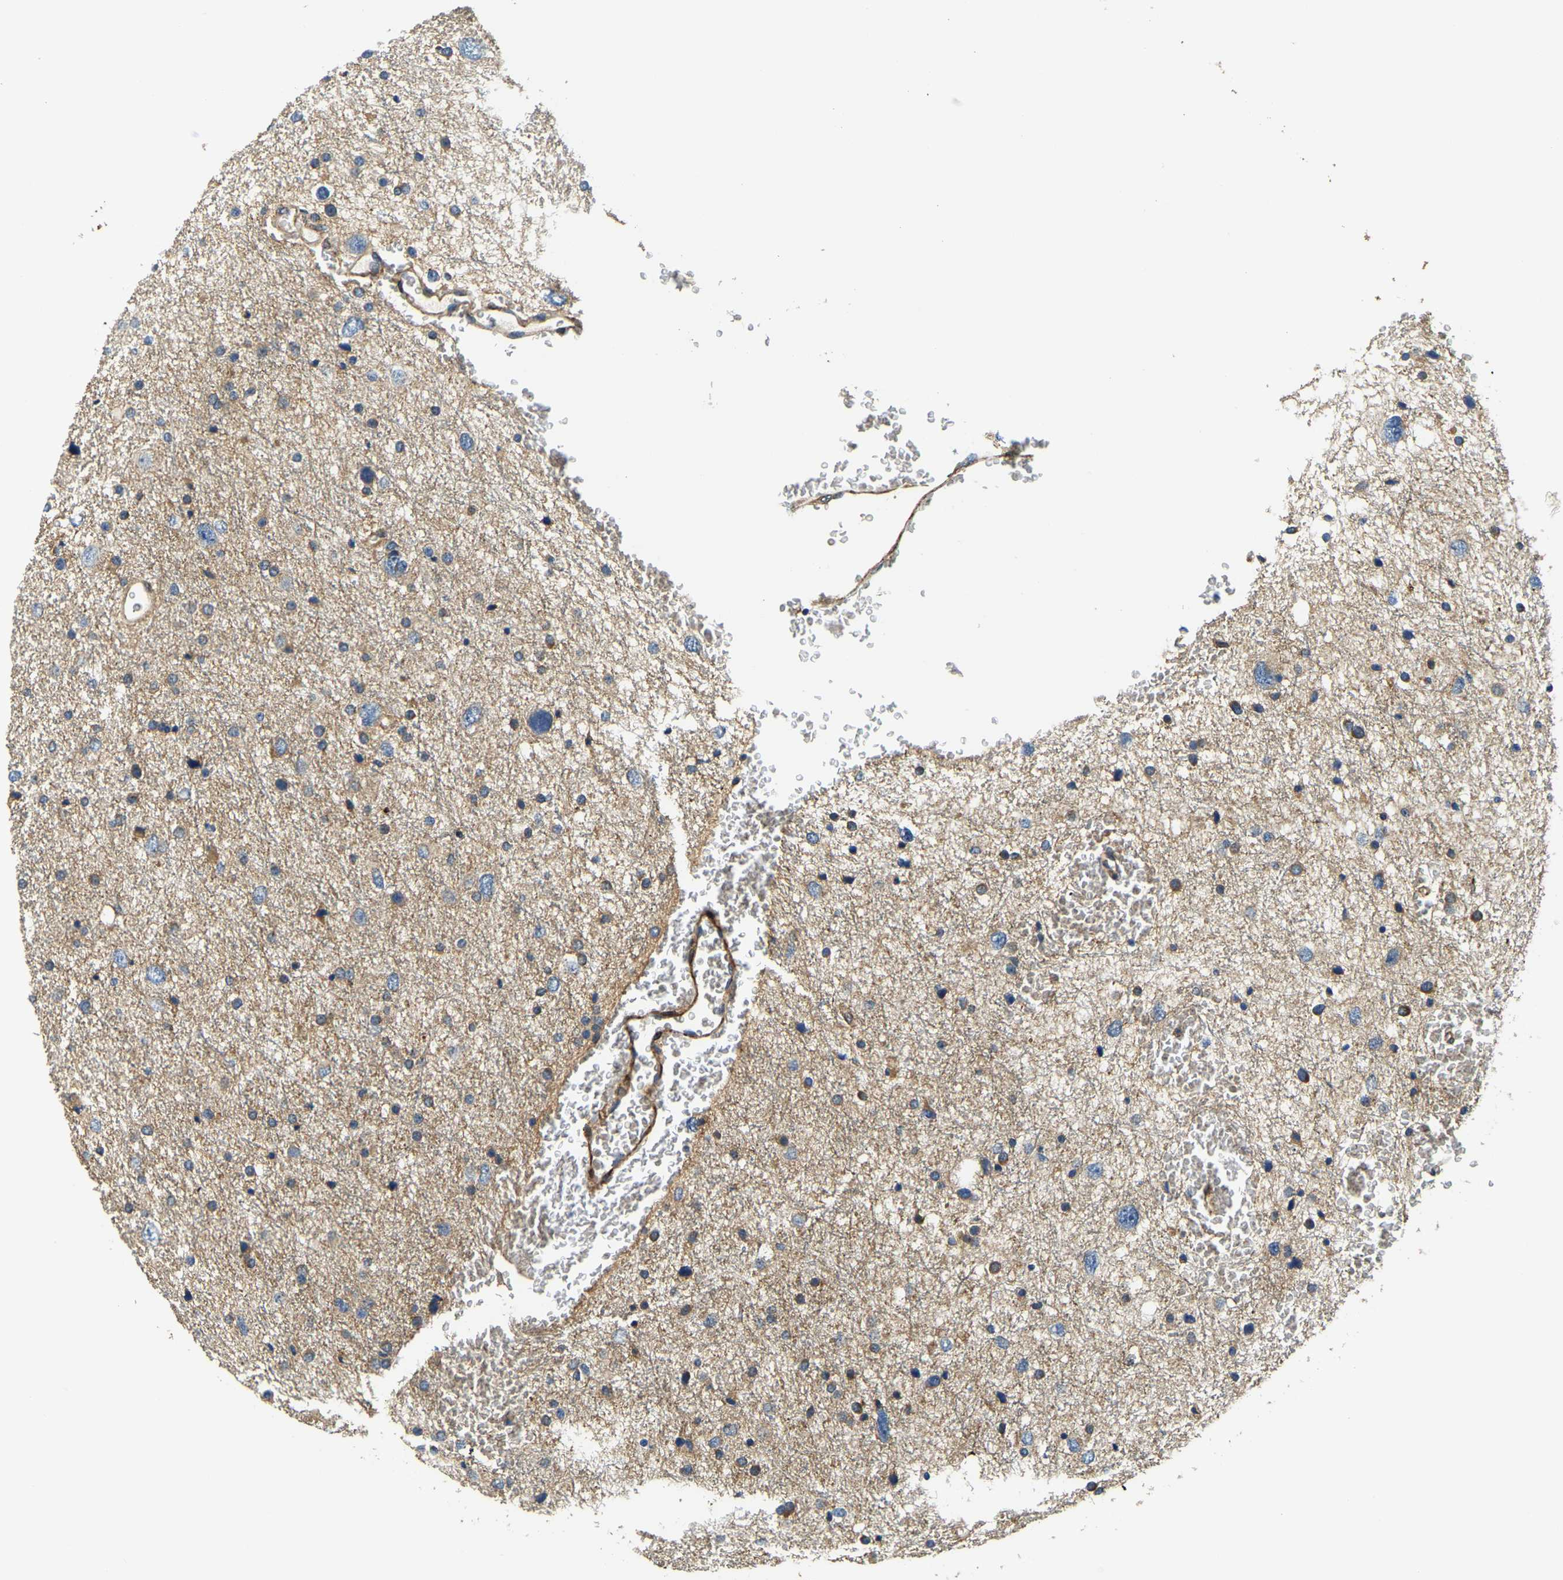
{"staining": {"intensity": "moderate", "quantity": "25%-75%", "location": "cytoplasmic/membranous"}, "tissue": "glioma", "cell_type": "Tumor cells", "image_type": "cancer", "snomed": [{"axis": "morphology", "description": "Glioma, malignant, Low grade"}, {"axis": "topography", "description": "Brain"}], "caption": "Protein expression analysis of human glioma reveals moderate cytoplasmic/membranous positivity in about 25%-75% of tumor cells.", "gene": "RNF39", "patient": {"sex": "female", "age": 37}}